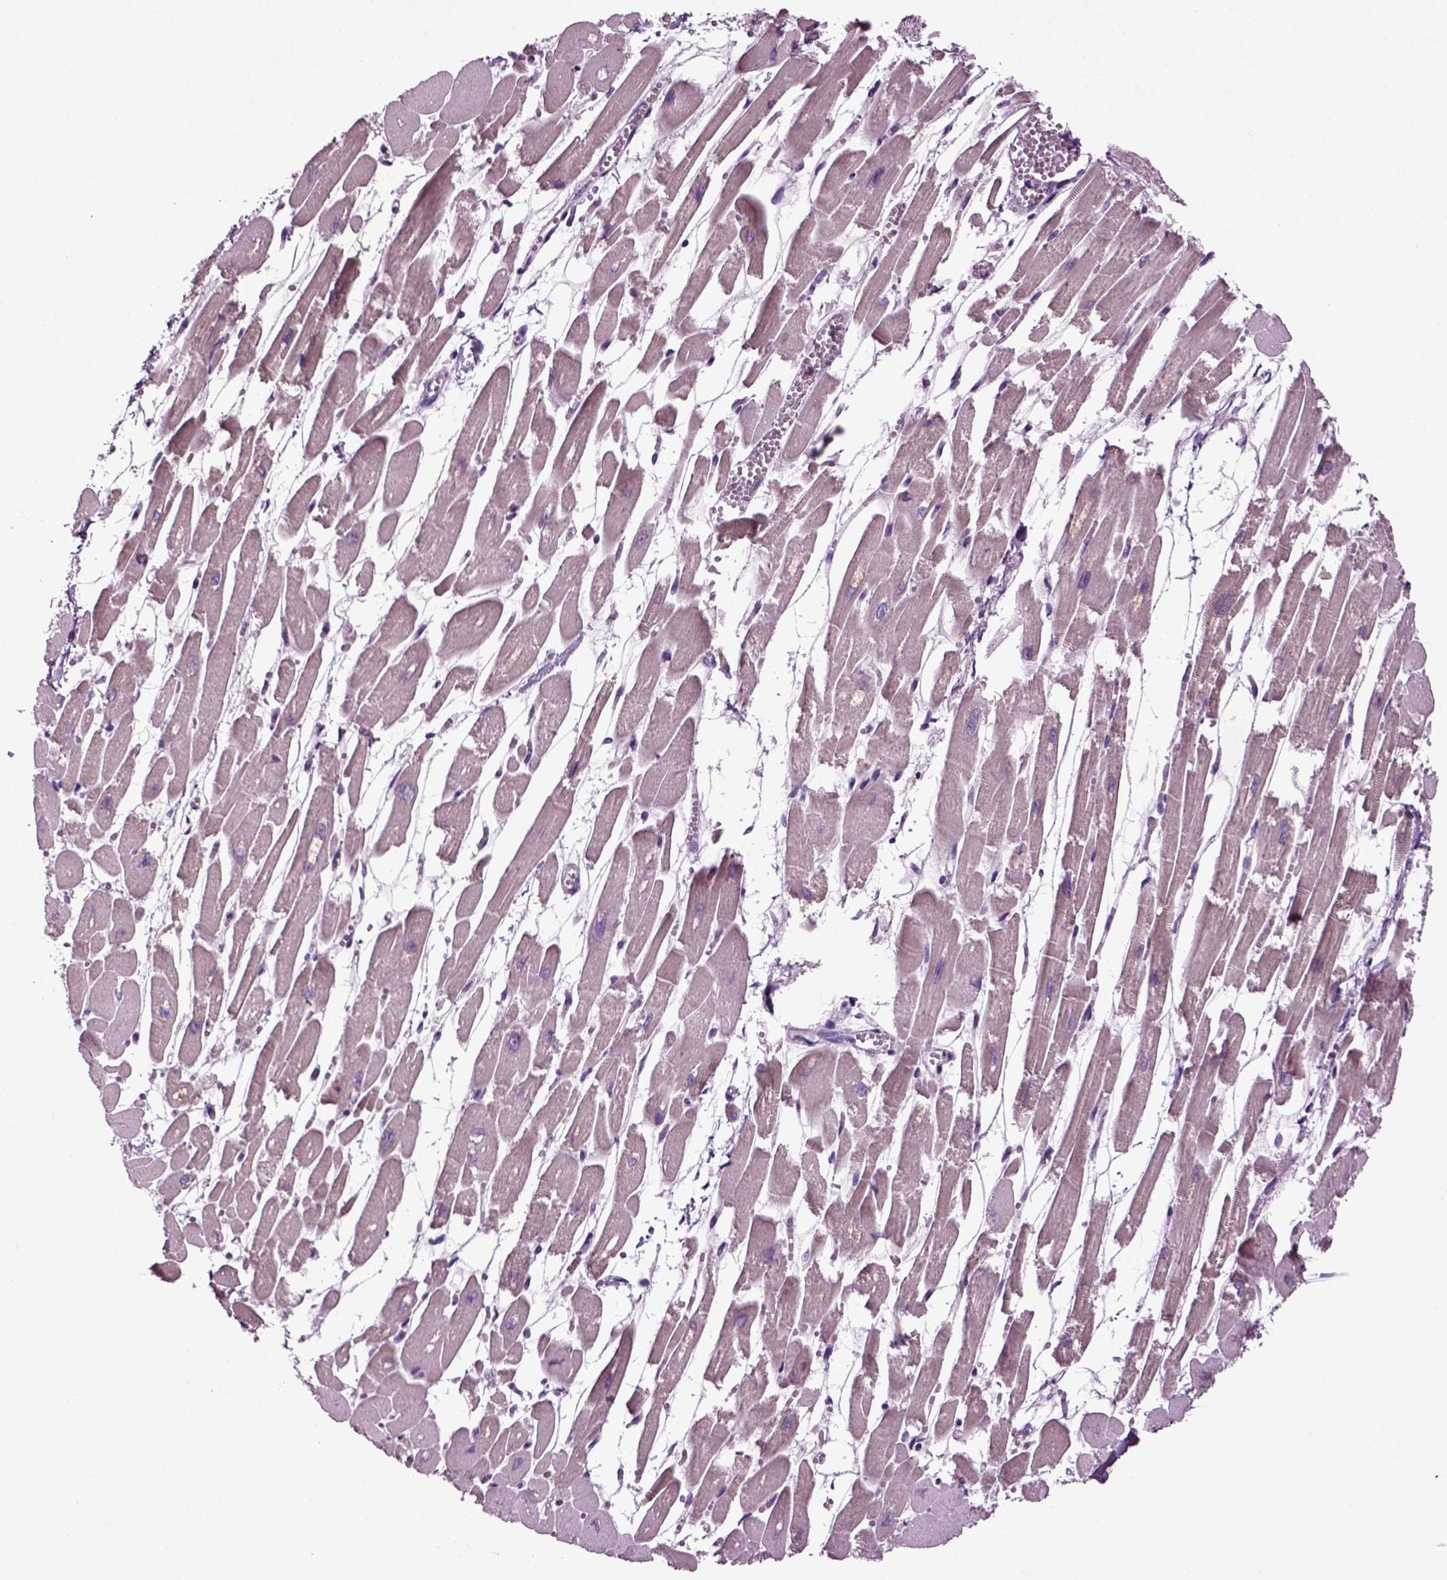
{"staining": {"intensity": "negative", "quantity": "none", "location": "none"}, "tissue": "heart muscle", "cell_type": "Cardiomyocytes", "image_type": "normal", "snomed": [{"axis": "morphology", "description": "Normal tissue, NOS"}, {"axis": "topography", "description": "Heart"}], "caption": "This image is of benign heart muscle stained with immunohistochemistry (IHC) to label a protein in brown with the nuclei are counter-stained blue. There is no expression in cardiomyocytes. (Stains: DAB (3,3'-diaminobenzidine) immunohistochemistry (IHC) with hematoxylin counter stain, Microscopy: brightfield microscopy at high magnification).", "gene": "SPATA17", "patient": {"sex": "female", "age": 52}}